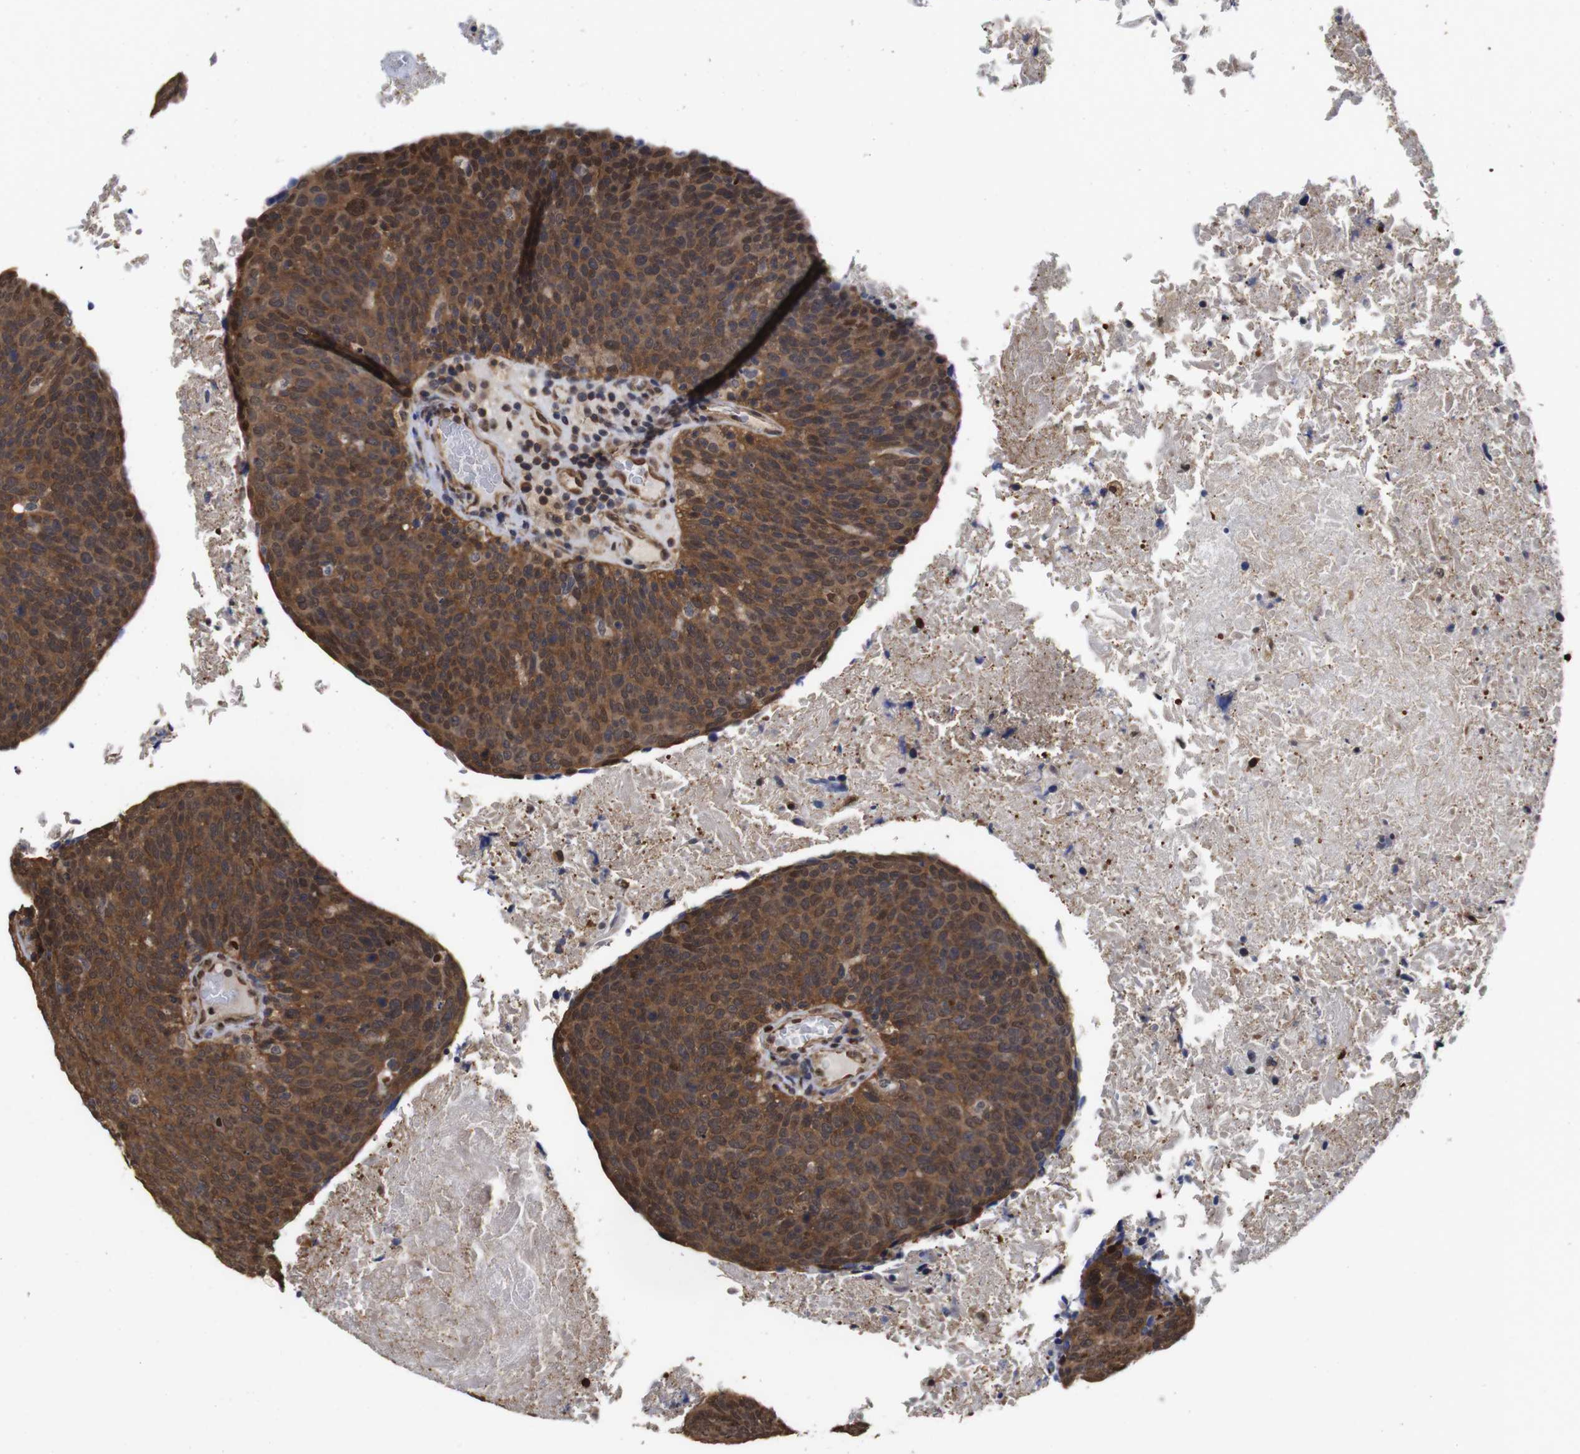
{"staining": {"intensity": "strong", "quantity": ">75%", "location": "cytoplasmic/membranous,nuclear"}, "tissue": "head and neck cancer", "cell_type": "Tumor cells", "image_type": "cancer", "snomed": [{"axis": "morphology", "description": "Squamous cell carcinoma, NOS"}, {"axis": "morphology", "description": "Squamous cell carcinoma, metastatic, NOS"}, {"axis": "topography", "description": "Lymph node"}, {"axis": "topography", "description": "Head-Neck"}], "caption": "Head and neck cancer (metastatic squamous cell carcinoma) stained for a protein exhibits strong cytoplasmic/membranous and nuclear positivity in tumor cells.", "gene": "SUMO3", "patient": {"sex": "male", "age": 62}}